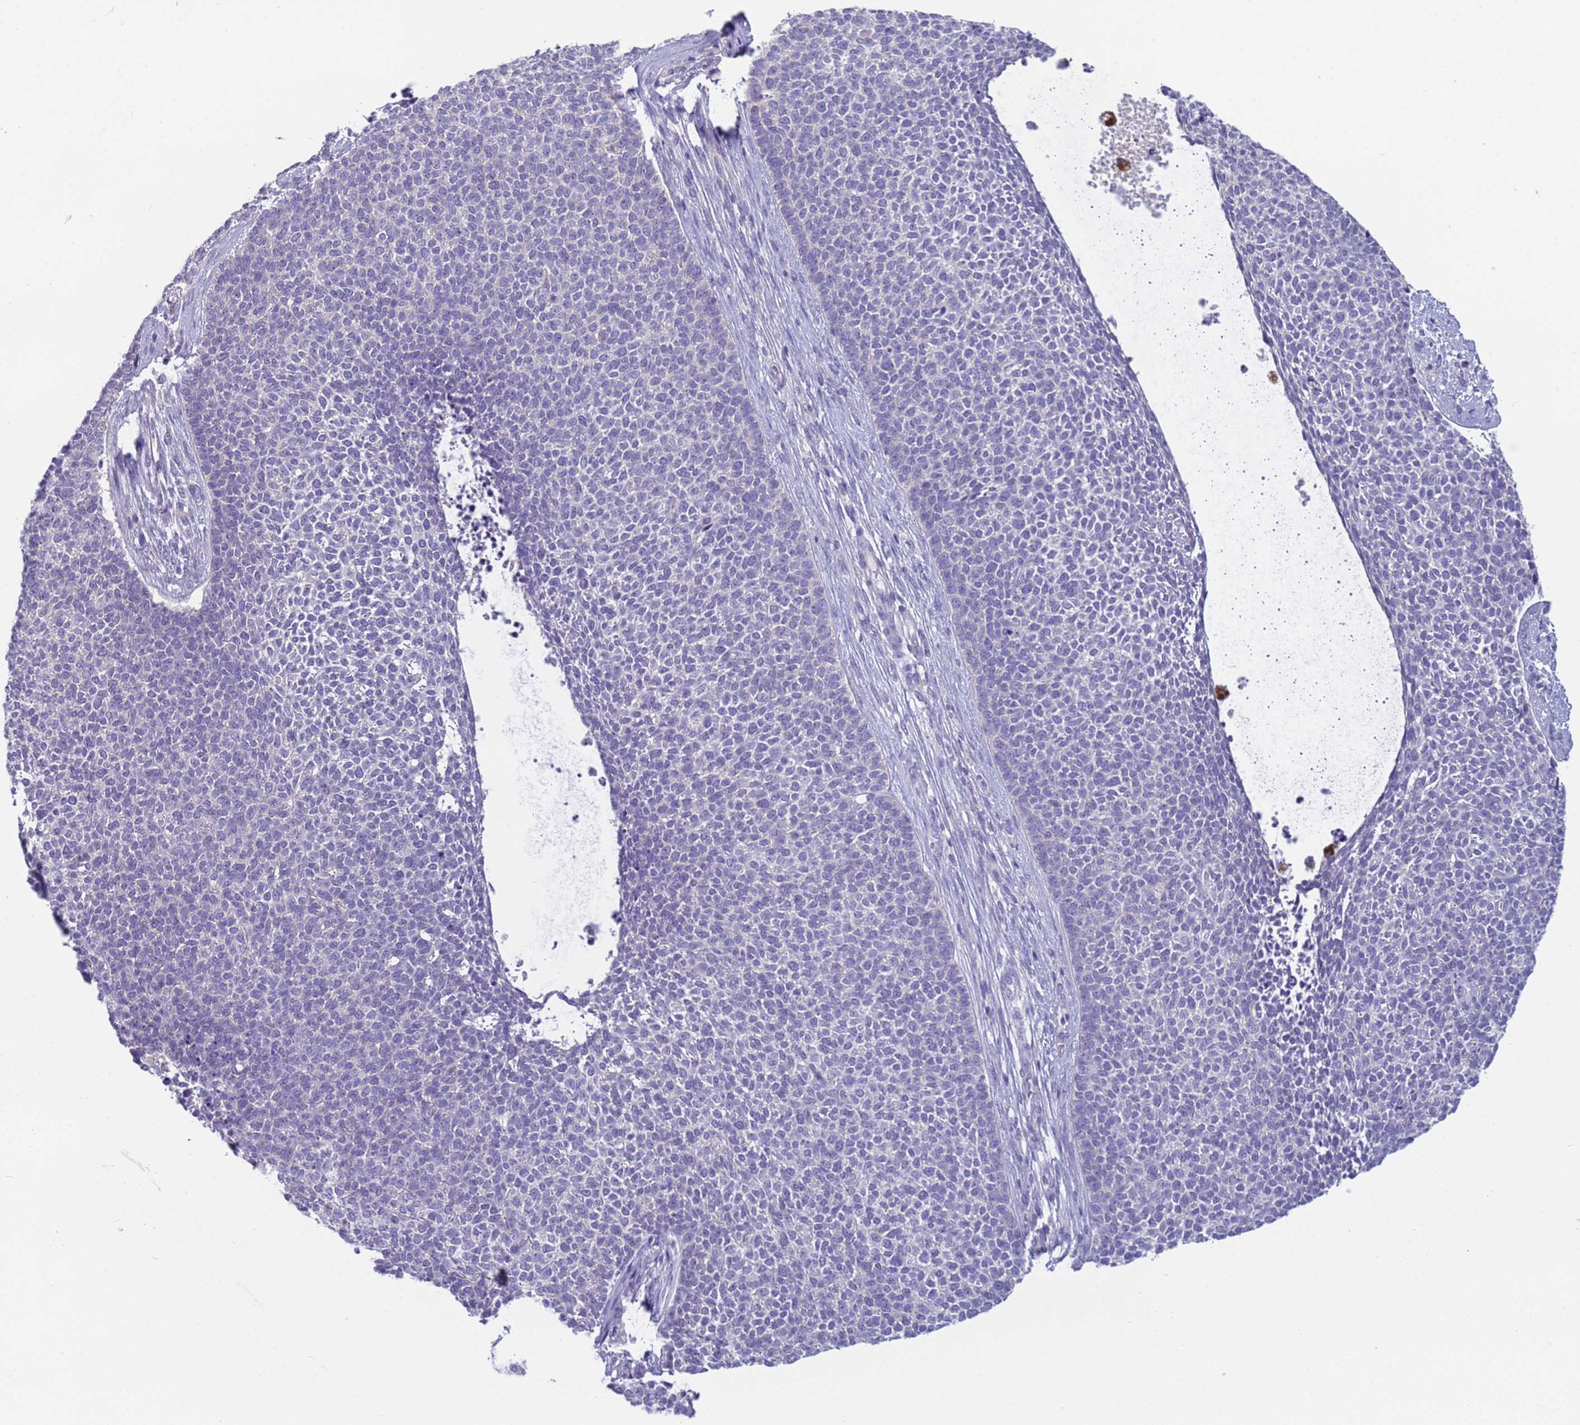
{"staining": {"intensity": "negative", "quantity": "none", "location": "none"}, "tissue": "skin cancer", "cell_type": "Tumor cells", "image_type": "cancer", "snomed": [{"axis": "morphology", "description": "Basal cell carcinoma"}, {"axis": "topography", "description": "Skin"}], "caption": "Immunohistochemistry (IHC) histopathology image of human skin cancer (basal cell carcinoma) stained for a protein (brown), which demonstrates no expression in tumor cells. (DAB (3,3'-diaminobenzidine) immunohistochemistry, high magnification).", "gene": "CR1", "patient": {"sex": "female", "age": 84}}